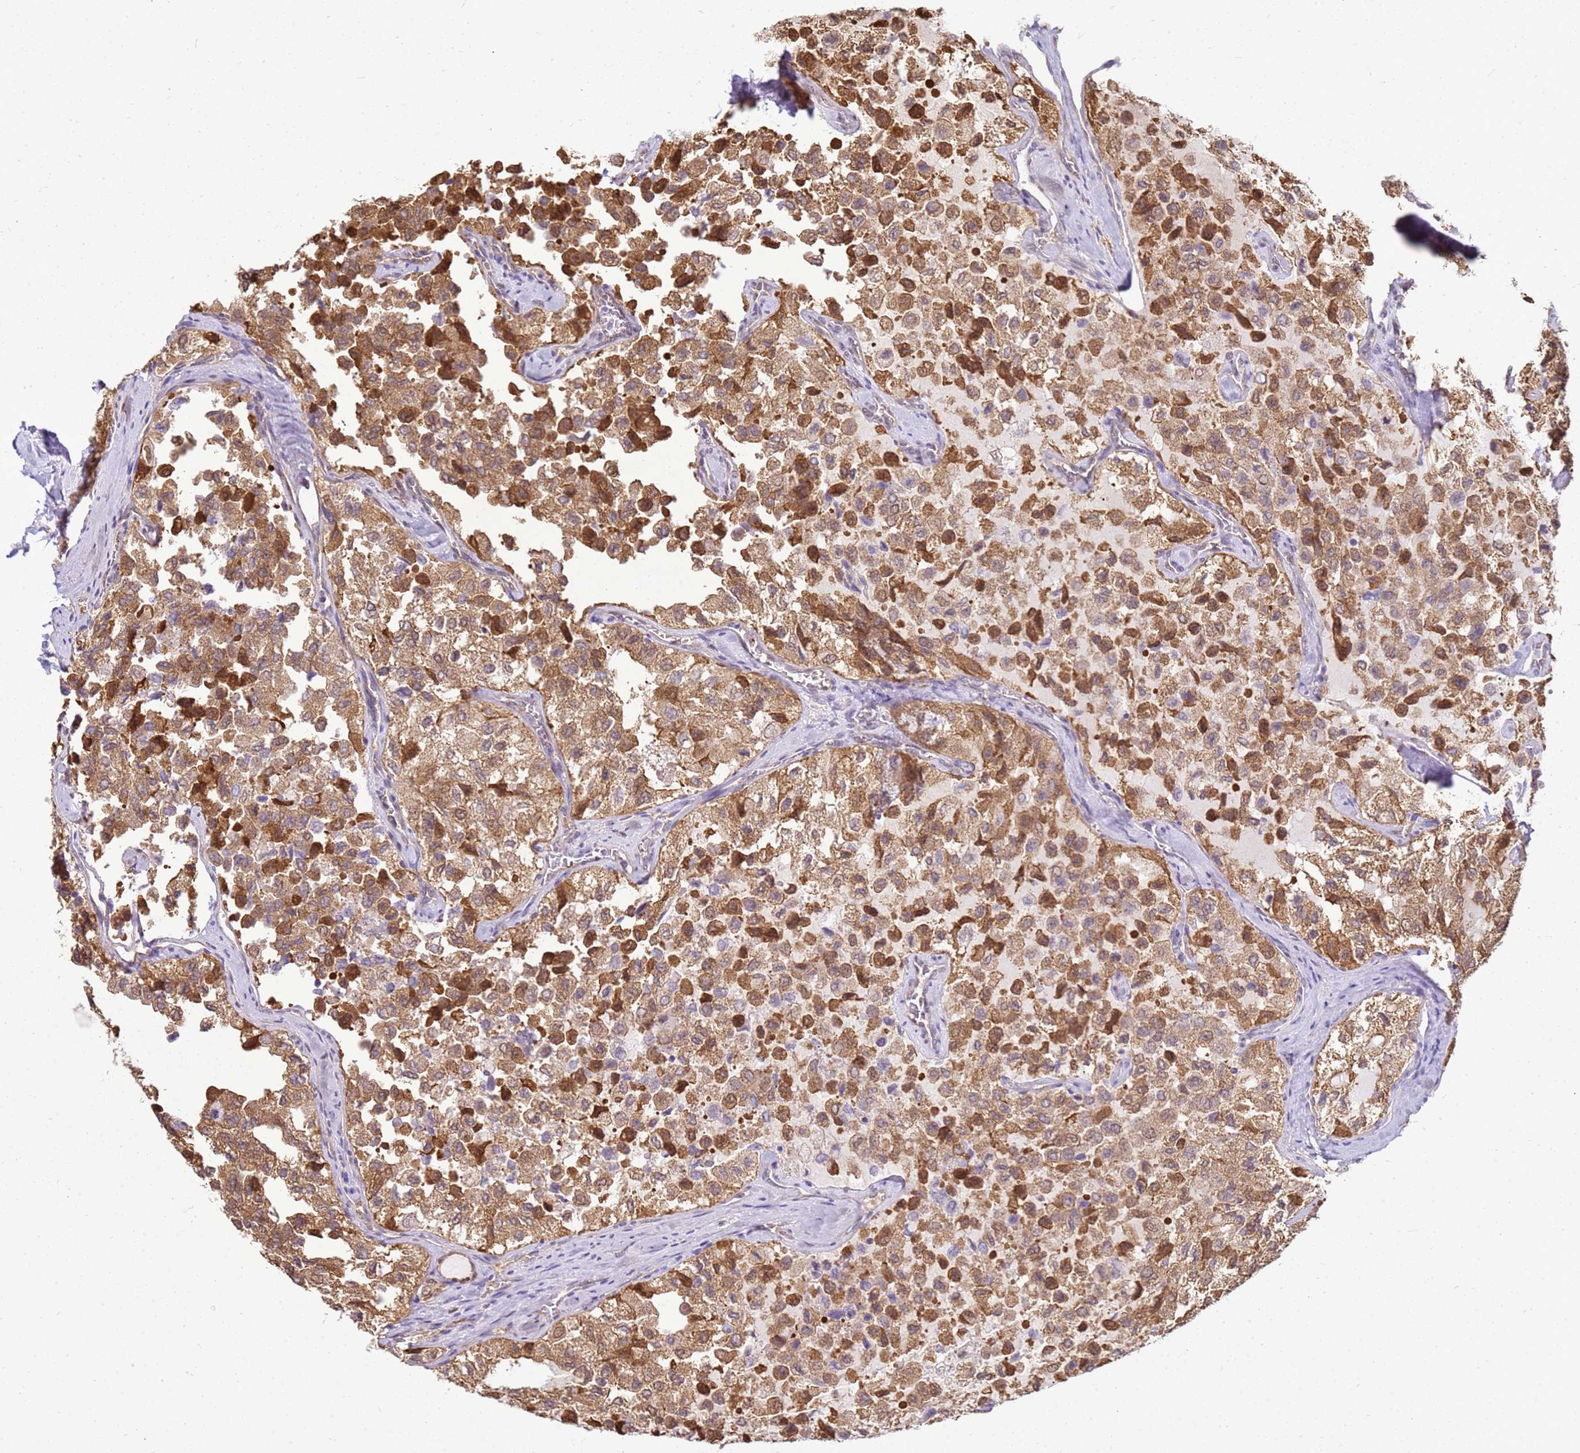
{"staining": {"intensity": "moderate", "quantity": ">75%", "location": "cytoplasmic/membranous,nuclear"}, "tissue": "thyroid cancer", "cell_type": "Tumor cells", "image_type": "cancer", "snomed": [{"axis": "morphology", "description": "Follicular adenoma carcinoma, NOS"}, {"axis": "topography", "description": "Thyroid gland"}], "caption": "Immunohistochemistry photomicrograph of human follicular adenoma carcinoma (thyroid) stained for a protein (brown), which reveals medium levels of moderate cytoplasmic/membranous and nuclear staining in approximately >75% of tumor cells.", "gene": "YWHAE", "patient": {"sex": "male", "age": 75}}